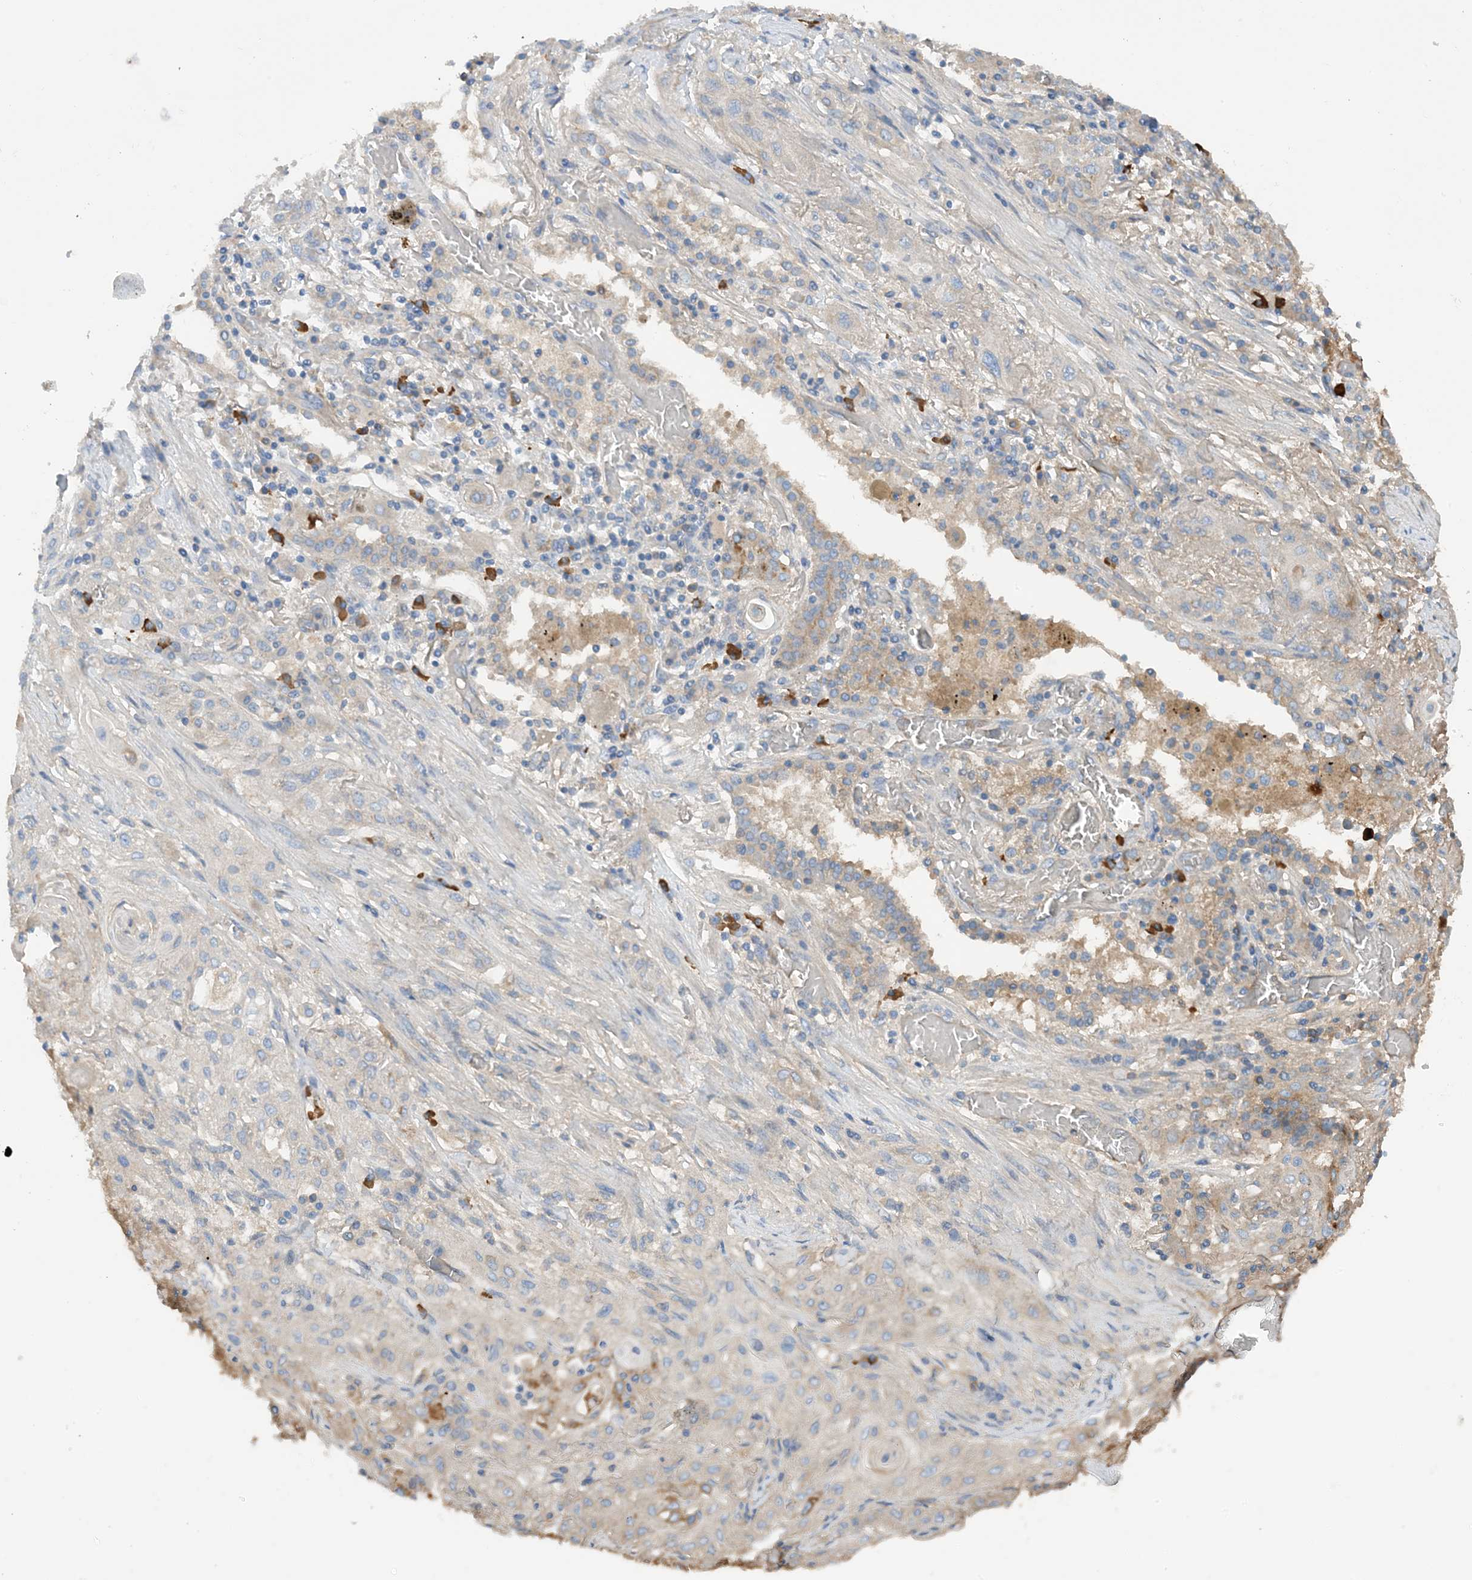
{"staining": {"intensity": "negative", "quantity": "none", "location": "none"}, "tissue": "lung cancer", "cell_type": "Tumor cells", "image_type": "cancer", "snomed": [{"axis": "morphology", "description": "Squamous cell carcinoma, NOS"}, {"axis": "topography", "description": "Lung"}], "caption": "This image is of lung cancer (squamous cell carcinoma) stained with IHC to label a protein in brown with the nuclei are counter-stained blue. There is no positivity in tumor cells.", "gene": "SLC5A11", "patient": {"sex": "female", "age": 47}}